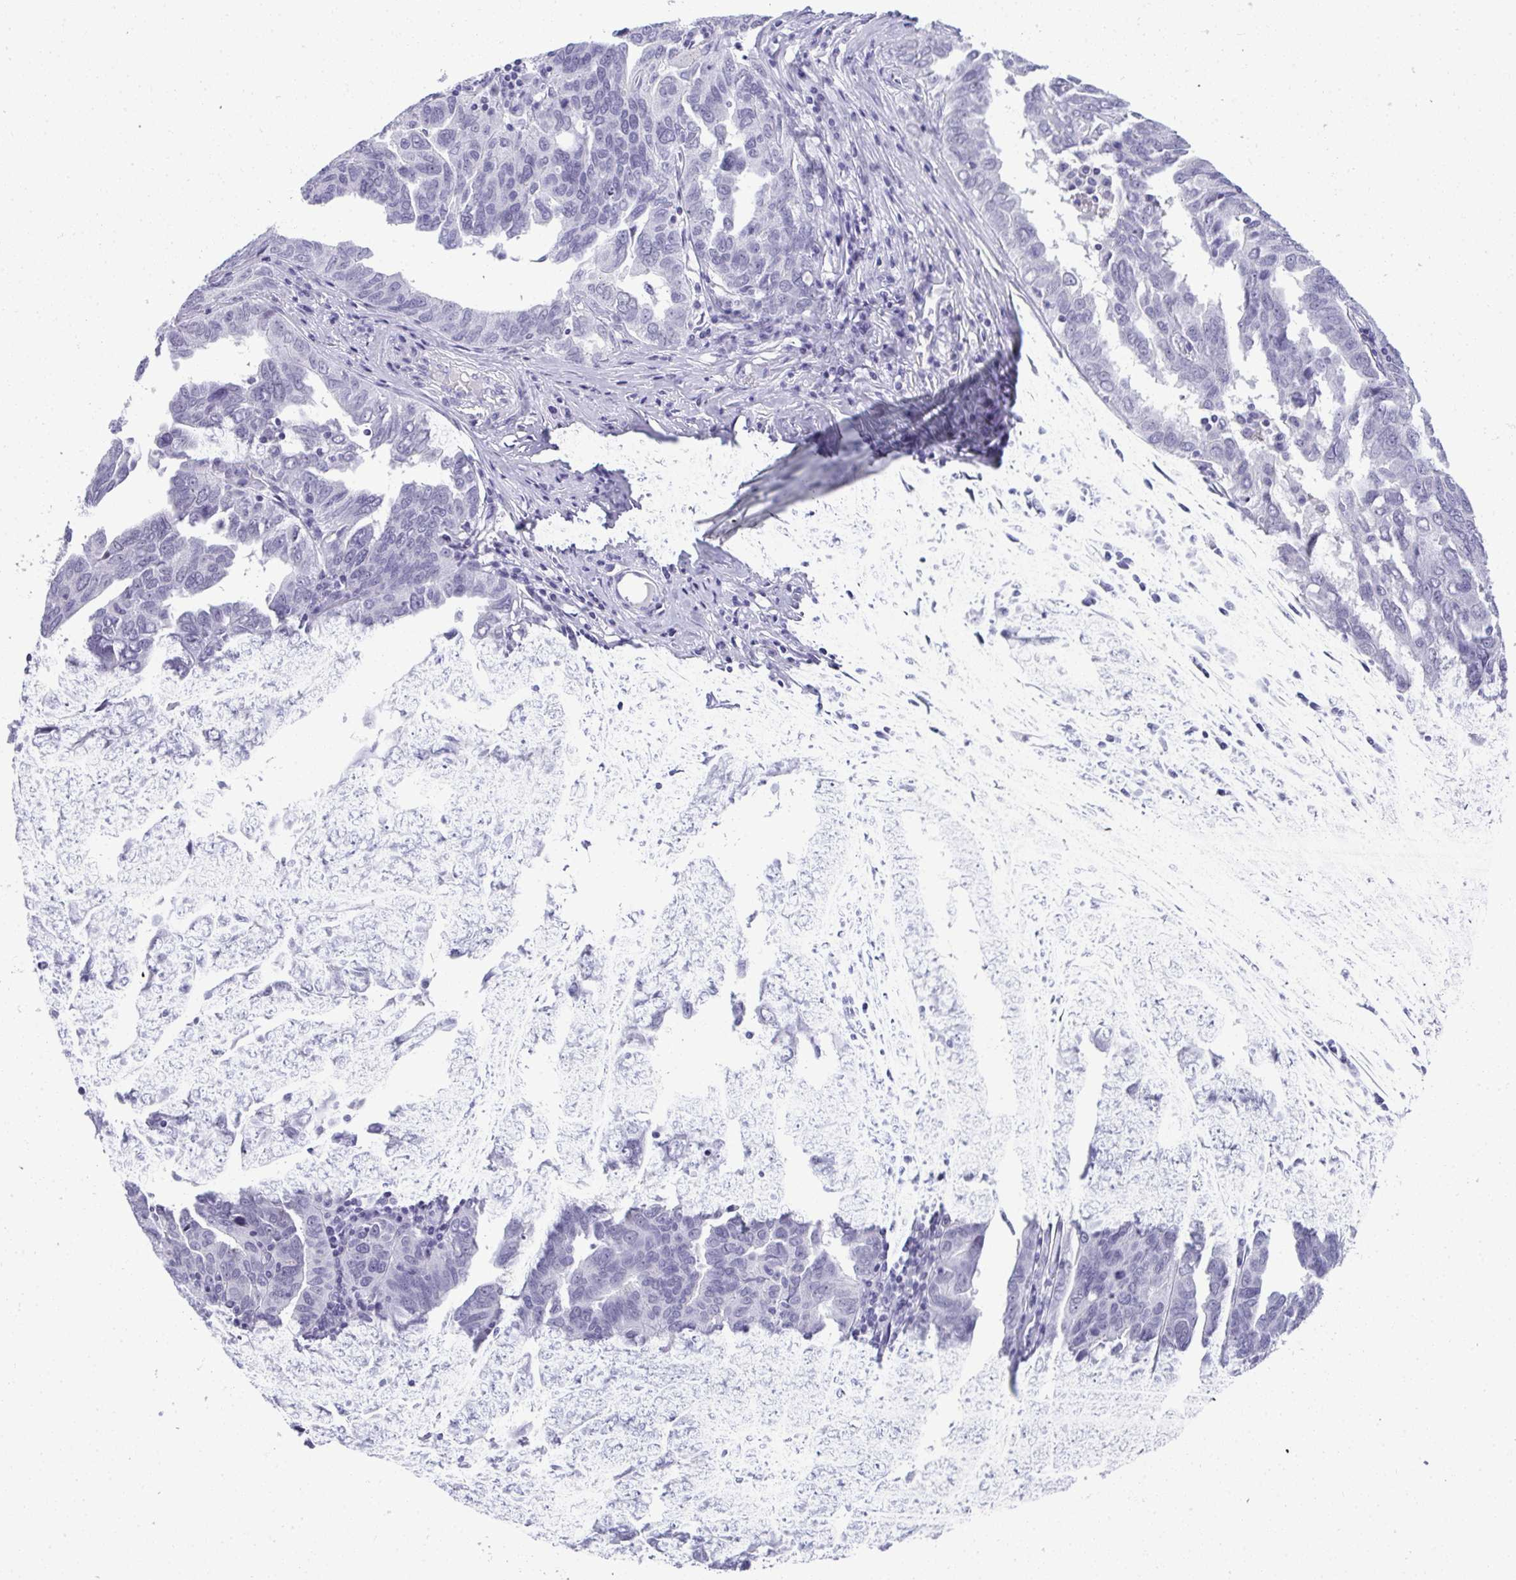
{"staining": {"intensity": "negative", "quantity": "none", "location": "none"}, "tissue": "ovarian cancer", "cell_type": "Tumor cells", "image_type": "cancer", "snomed": [{"axis": "morphology", "description": "Cystadenocarcinoma, serous, NOS"}, {"axis": "topography", "description": "Ovary"}], "caption": "Ovarian serous cystadenocarcinoma stained for a protein using immunohistochemistry (IHC) displays no positivity tumor cells.", "gene": "PLA2G1B", "patient": {"sex": "female", "age": 64}}